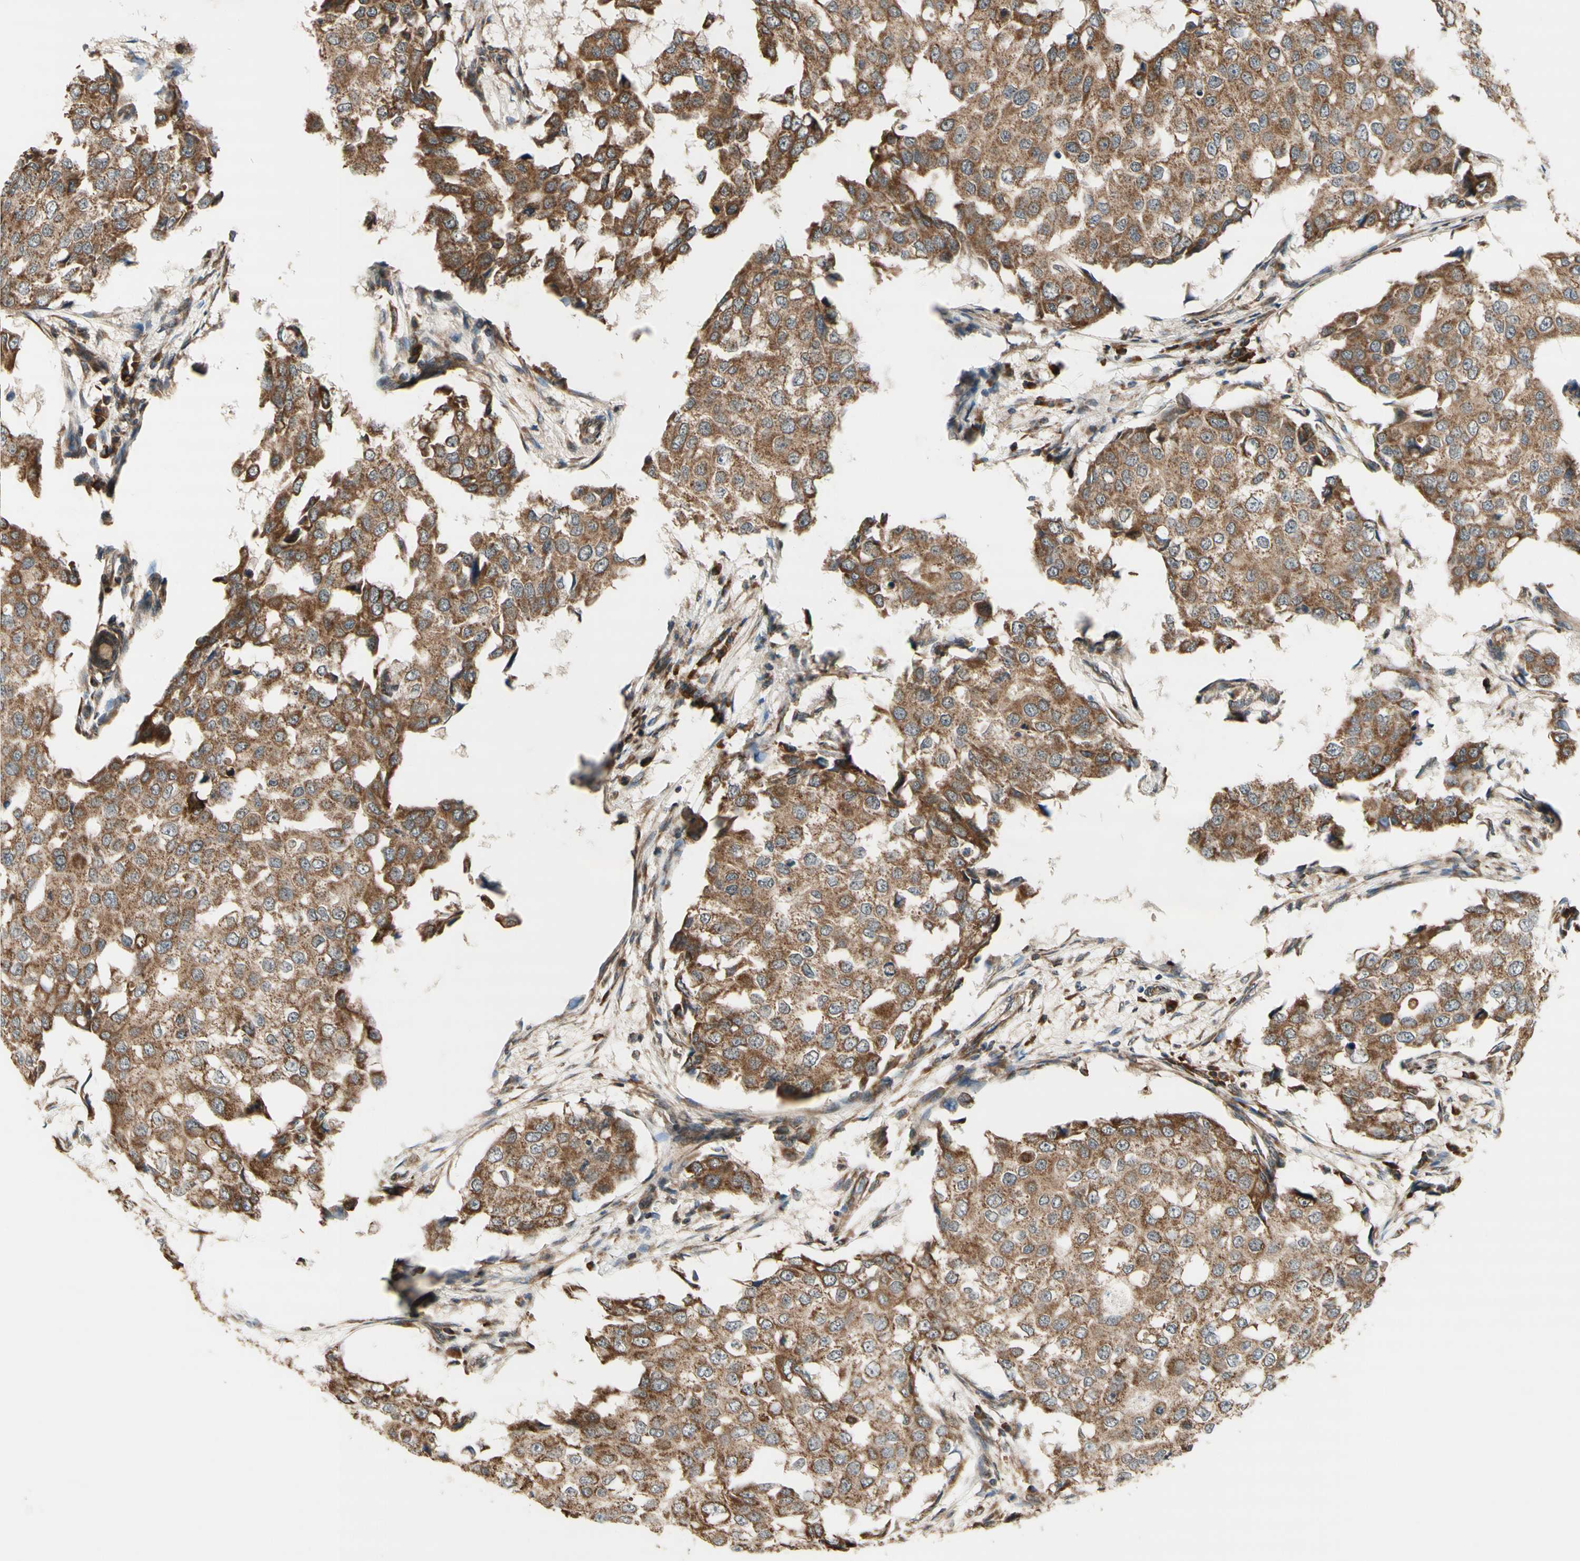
{"staining": {"intensity": "moderate", "quantity": ">75%", "location": "cytoplasmic/membranous"}, "tissue": "breast cancer", "cell_type": "Tumor cells", "image_type": "cancer", "snomed": [{"axis": "morphology", "description": "Duct carcinoma"}, {"axis": "topography", "description": "Breast"}], "caption": "Protein analysis of breast cancer (invasive ductal carcinoma) tissue reveals moderate cytoplasmic/membranous staining in about >75% of tumor cells. The protein of interest is shown in brown color, while the nuclei are stained blue.", "gene": "DDOST", "patient": {"sex": "female", "age": 27}}